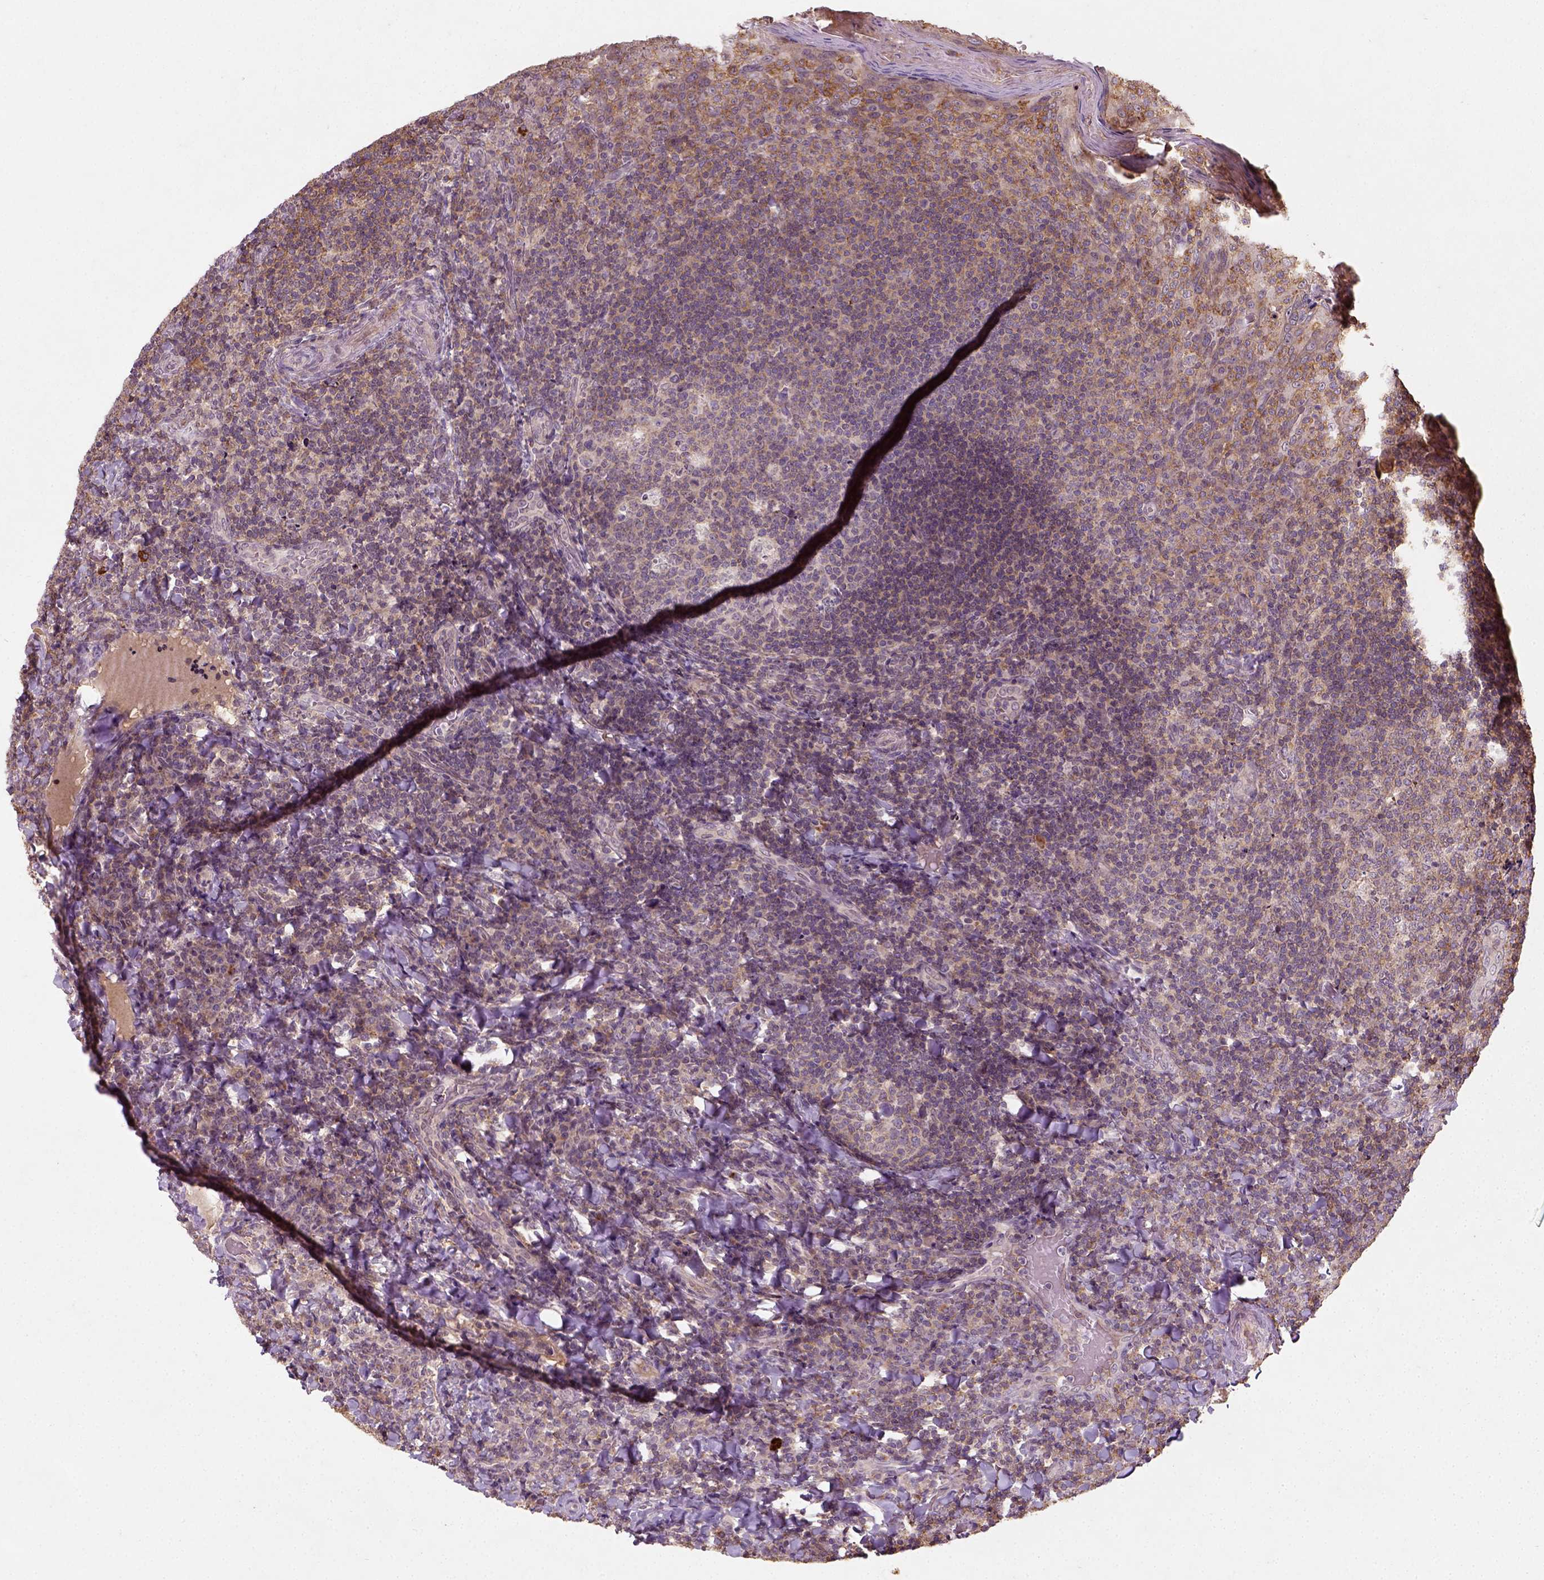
{"staining": {"intensity": "moderate", "quantity": ">75%", "location": "cytoplasmic/membranous"}, "tissue": "tonsil", "cell_type": "Germinal center cells", "image_type": "normal", "snomed": [{"axis": "morphology", "description": "Normal tissue, NOS"}, {"axis": "topography", "description": "Tonsil"}], "caption": "Human tonsil stained for a protein (brown) shows moderate cytoplasmic/membranous positive staining in approximately >75% of germinal center cells.", "gene": "CAMKK1", "patient": {"sex": "male", "age": 17}}